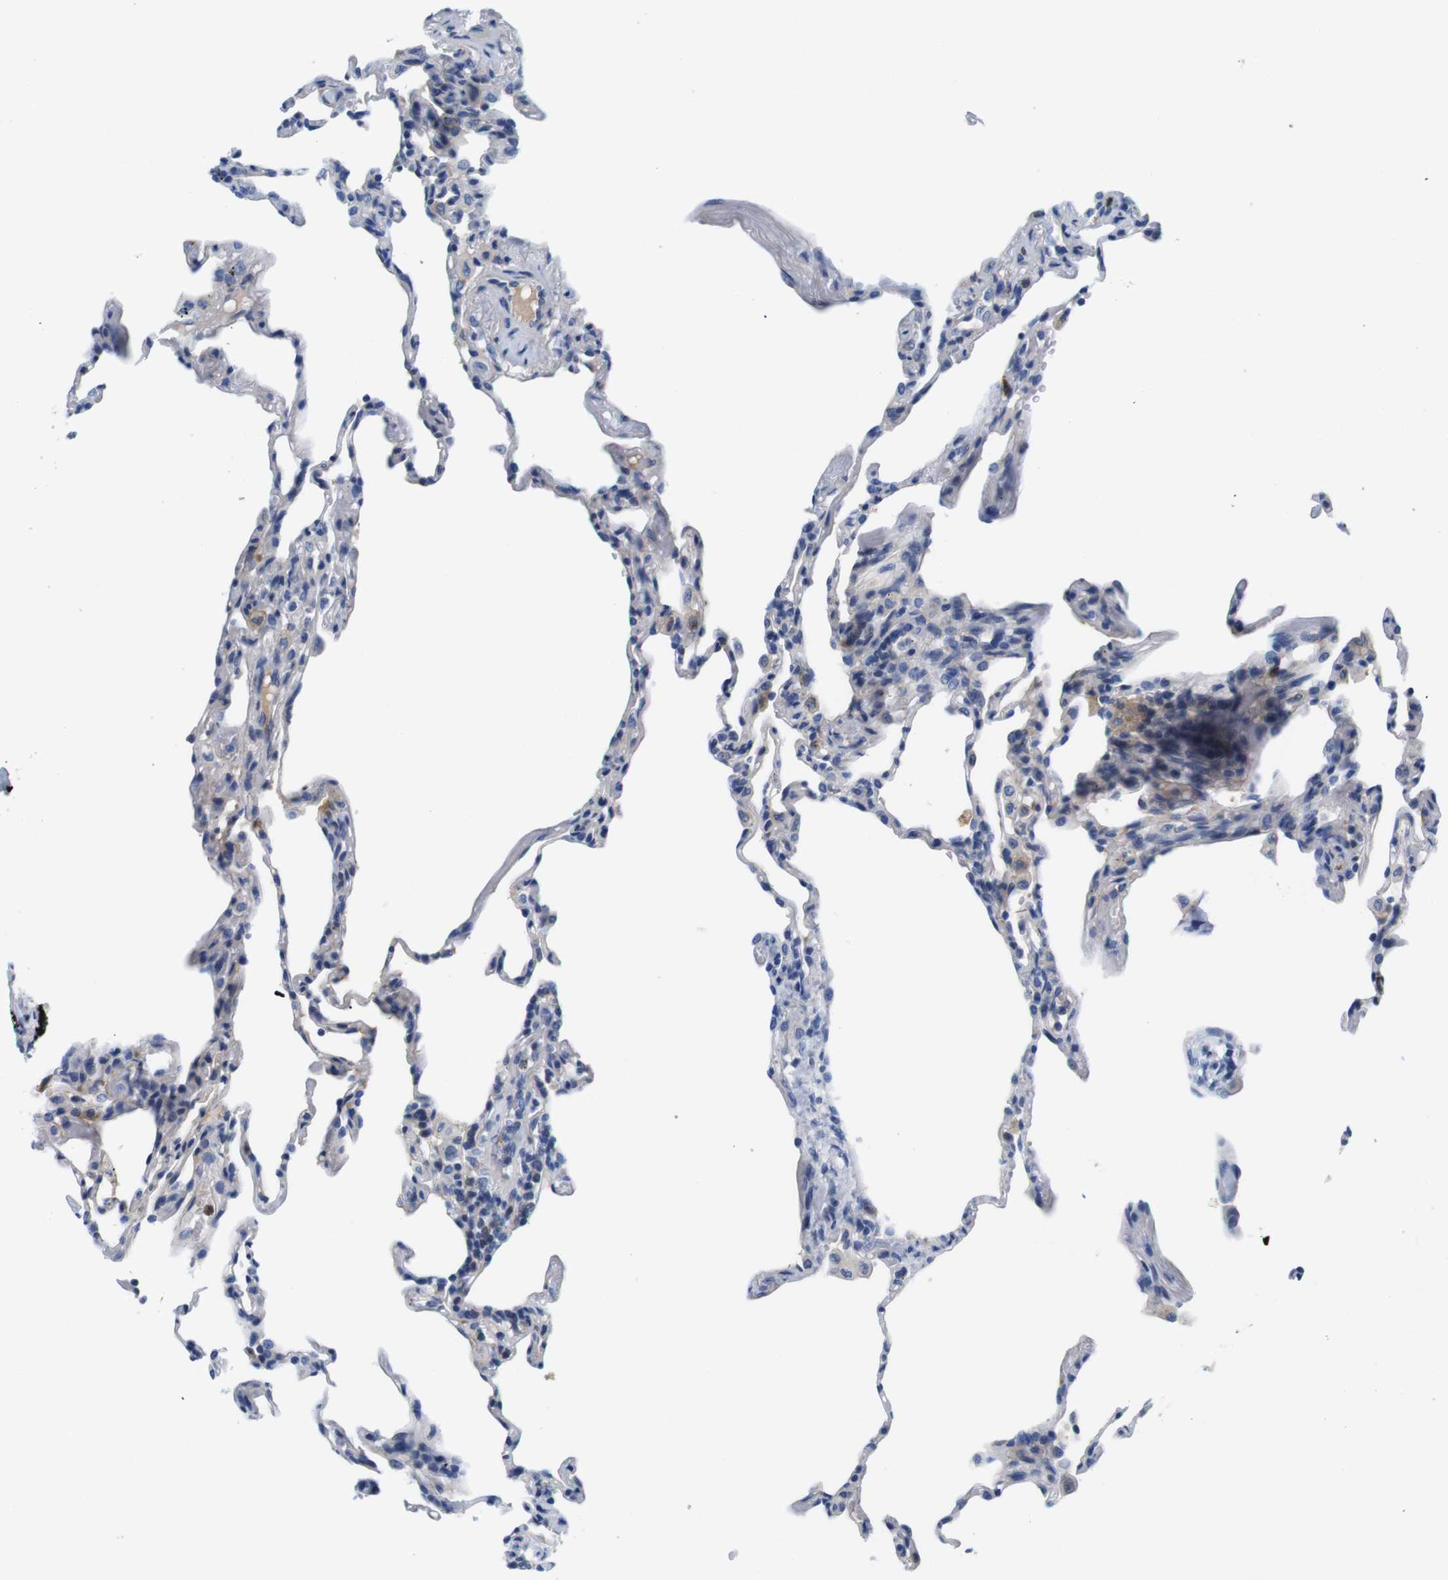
{"staining": {"intensity": "negative", "quantity": "none", "location": "none"}, "tissue": "lung", "cell_type": "Alveolar cells", "image_type": "normal", "snomed": [{"axis": "morphology", "description": "Normal tissue, NOS"}, {"axis": "topography", "description": "Lung"}], "caption": "DAB immunohistochemical staining of normal lung shows no significant staining in alveolar cells. (IHC, brightfield microscopy, high magnification).", "gene": "C1RL", "patient": {"sex": "male", "age": 59}}